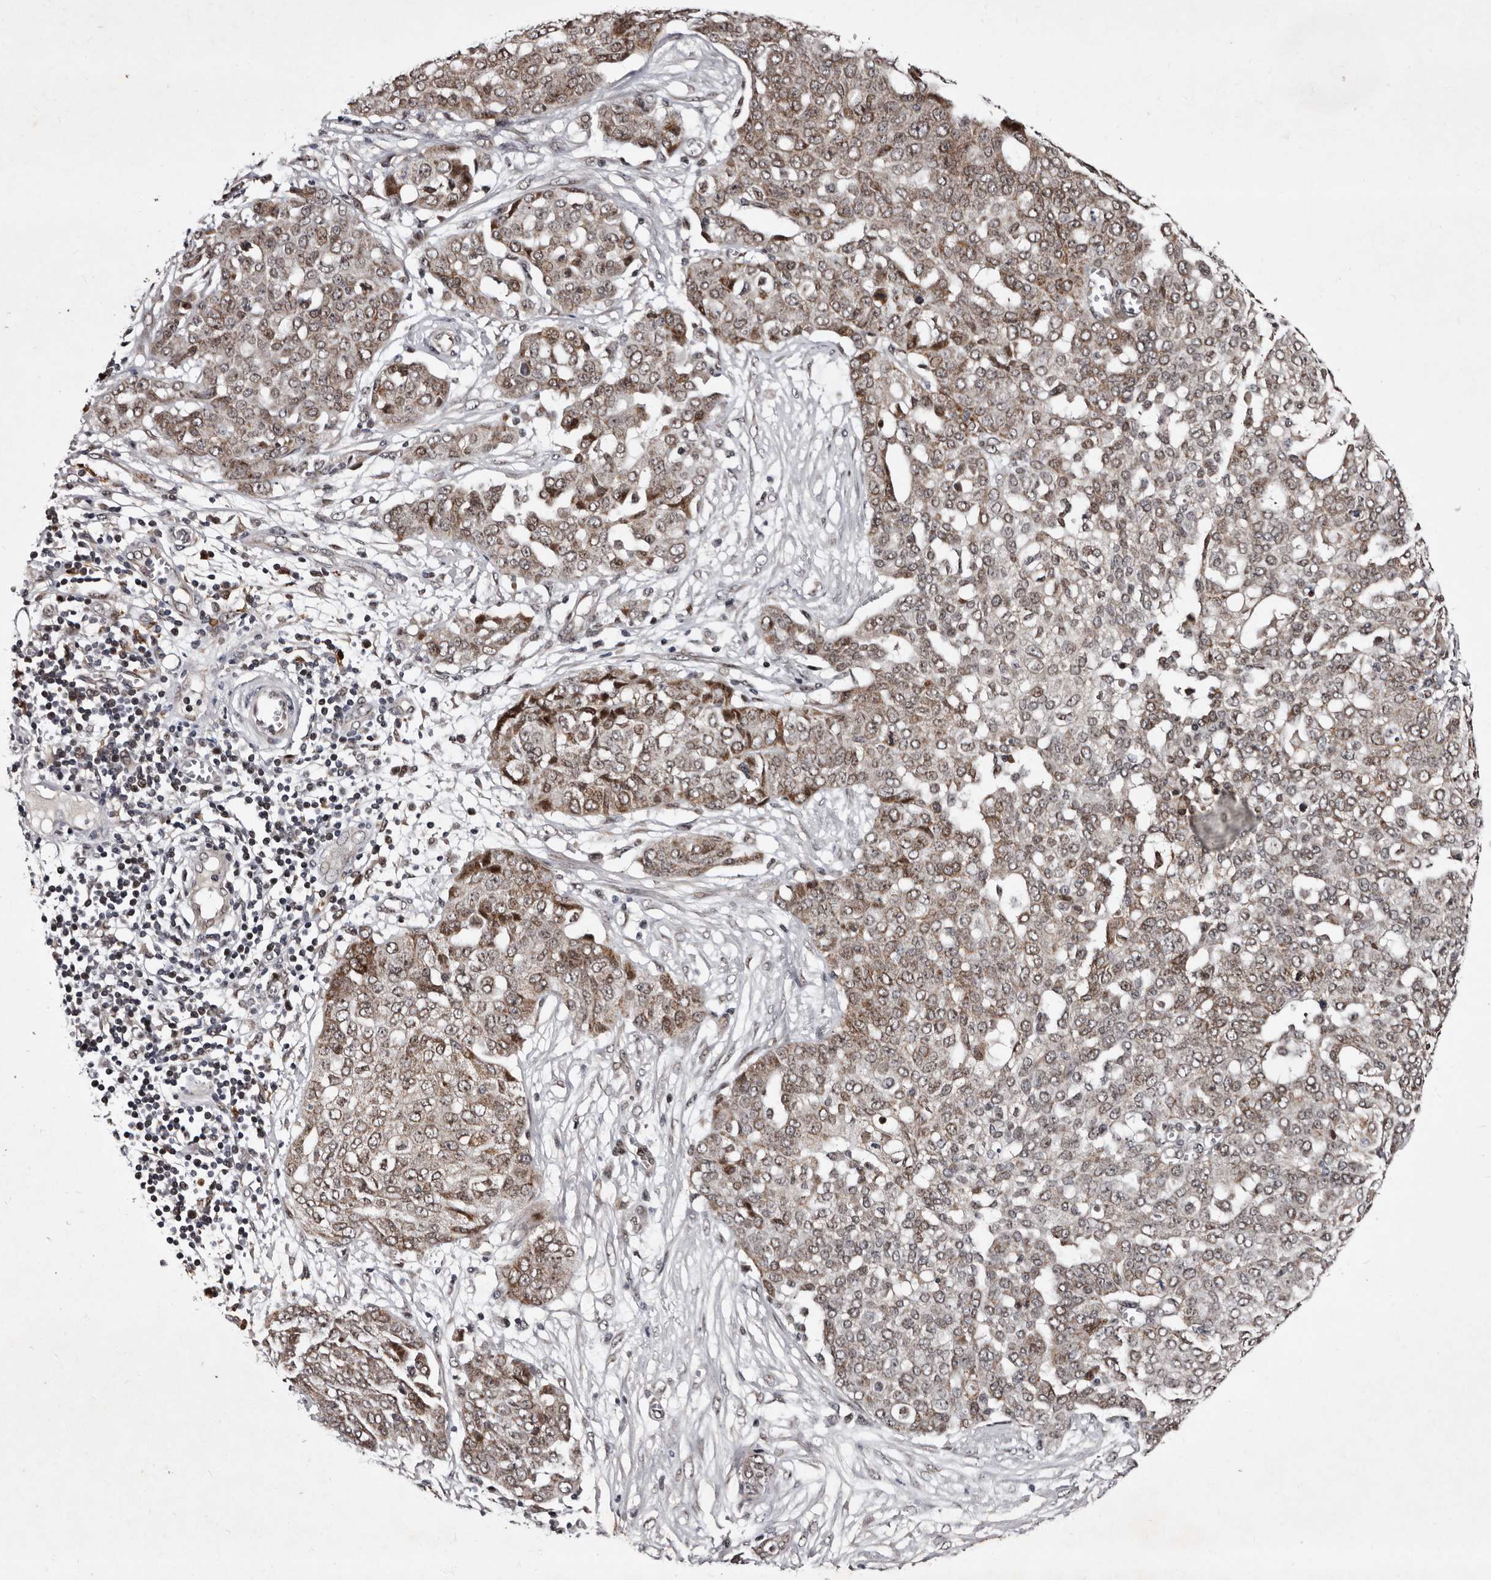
{"staining": {"intensity": "weak", "quantity": ">75%", "location": "cytoplasmic/membranous,nuclear"}, "tissue": "ovarian cancer", "cell_type": "Tumor cells", "image_type": "cancer", "snomed": [{"axis": "morphology", "description": "Cystadenocarcinoma, serous, NOS"}, {"axis": "topography", "description": "Soft tissue"}, {"axis": "topography", "description": "Ovary"}], "caption": "Human ovarian cancer (serous cystadenocarcinoma) stained for a protein (brown) shows weak cytoplasmic/membranous and nuclear positive expression in approximately >75% of tumor cells.", "gene": "TNKS", "patient": {"sex": "female", "age": 57}}